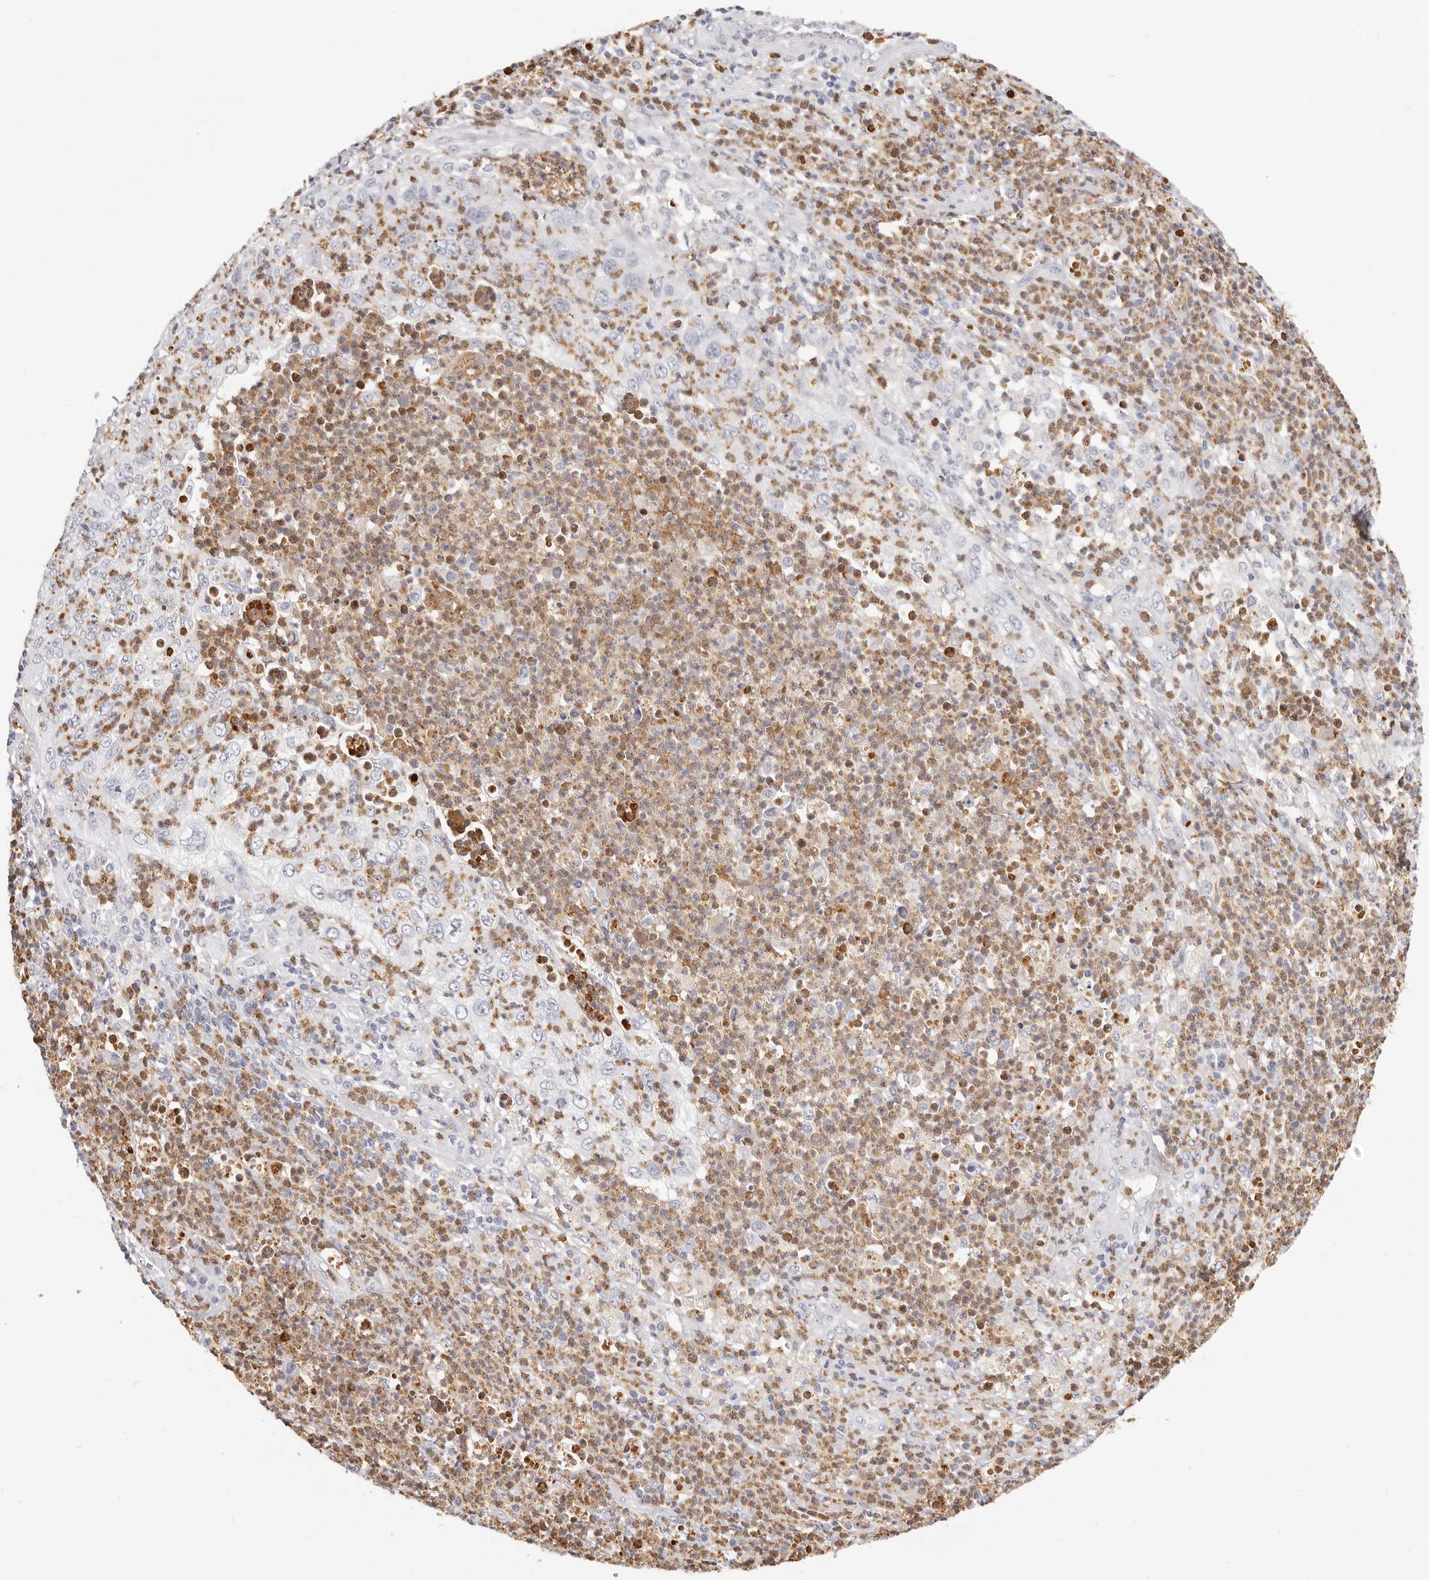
{"staining": {"intensity": "negative", "quantity": "none", "location": "none"}, "tissue": "cervical cancer", "cell_type": "Tumor cells", "image_type": "cancer", "snomed": [{"axis": "morphology", "description": "Squamous cell carcinoma, NOS"}, {"axis": "topography", "description": "Cervix"}], "caption": "Immunohistochemistry micrograph of neoplastic tissue: cervical cancer (squamous cell carcinoma) stained with DAB (3,3'-diaminobenzidine) shows no significant protein positivity in tumor cells.", "gene": "CAMP", "patient": {"sex": "female", "age": 30}}